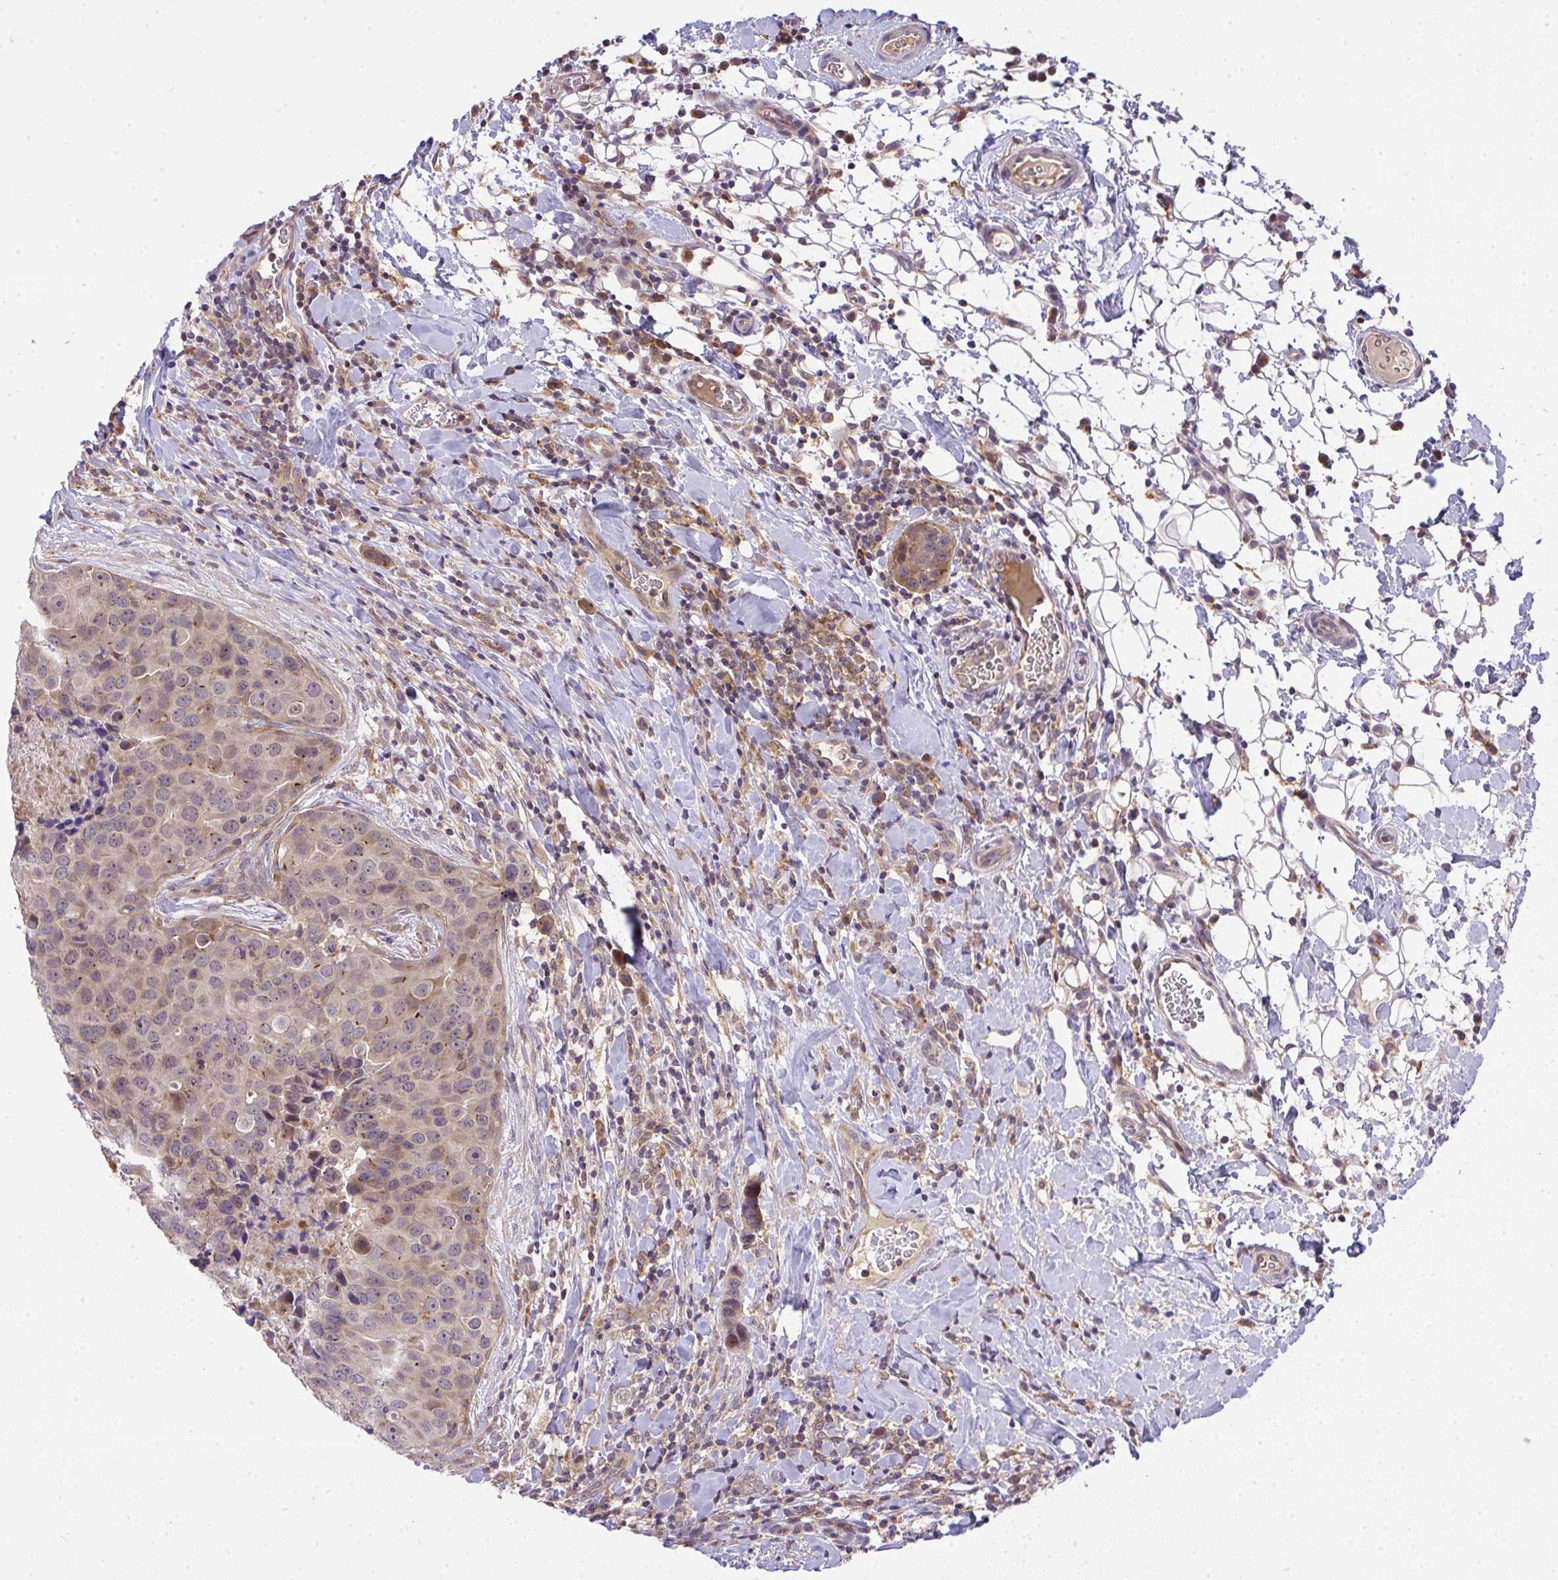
{"staining": {"intensity": "weak", "quantity": "25%-75%", "location": "cytoplasmic/membranous"}, "tissue": "breast cancer", "cell_type": "Tumor cells", "image_type": "cancer", "snomed": [{"axis": "morphology", "description": "Duct carcinoma"}, {"axis": "topography", "description": "Breast"}], "caption": "IHC photomicrograph of breast intraductal carcinoma stained for a protein (brown), which exhibits low levels of weak cytoplasmic/membranous expression in about 25%-75% of tumor cells.", "gene": "SLC9A6", "patient": {"sex": "female", "age": 24}}